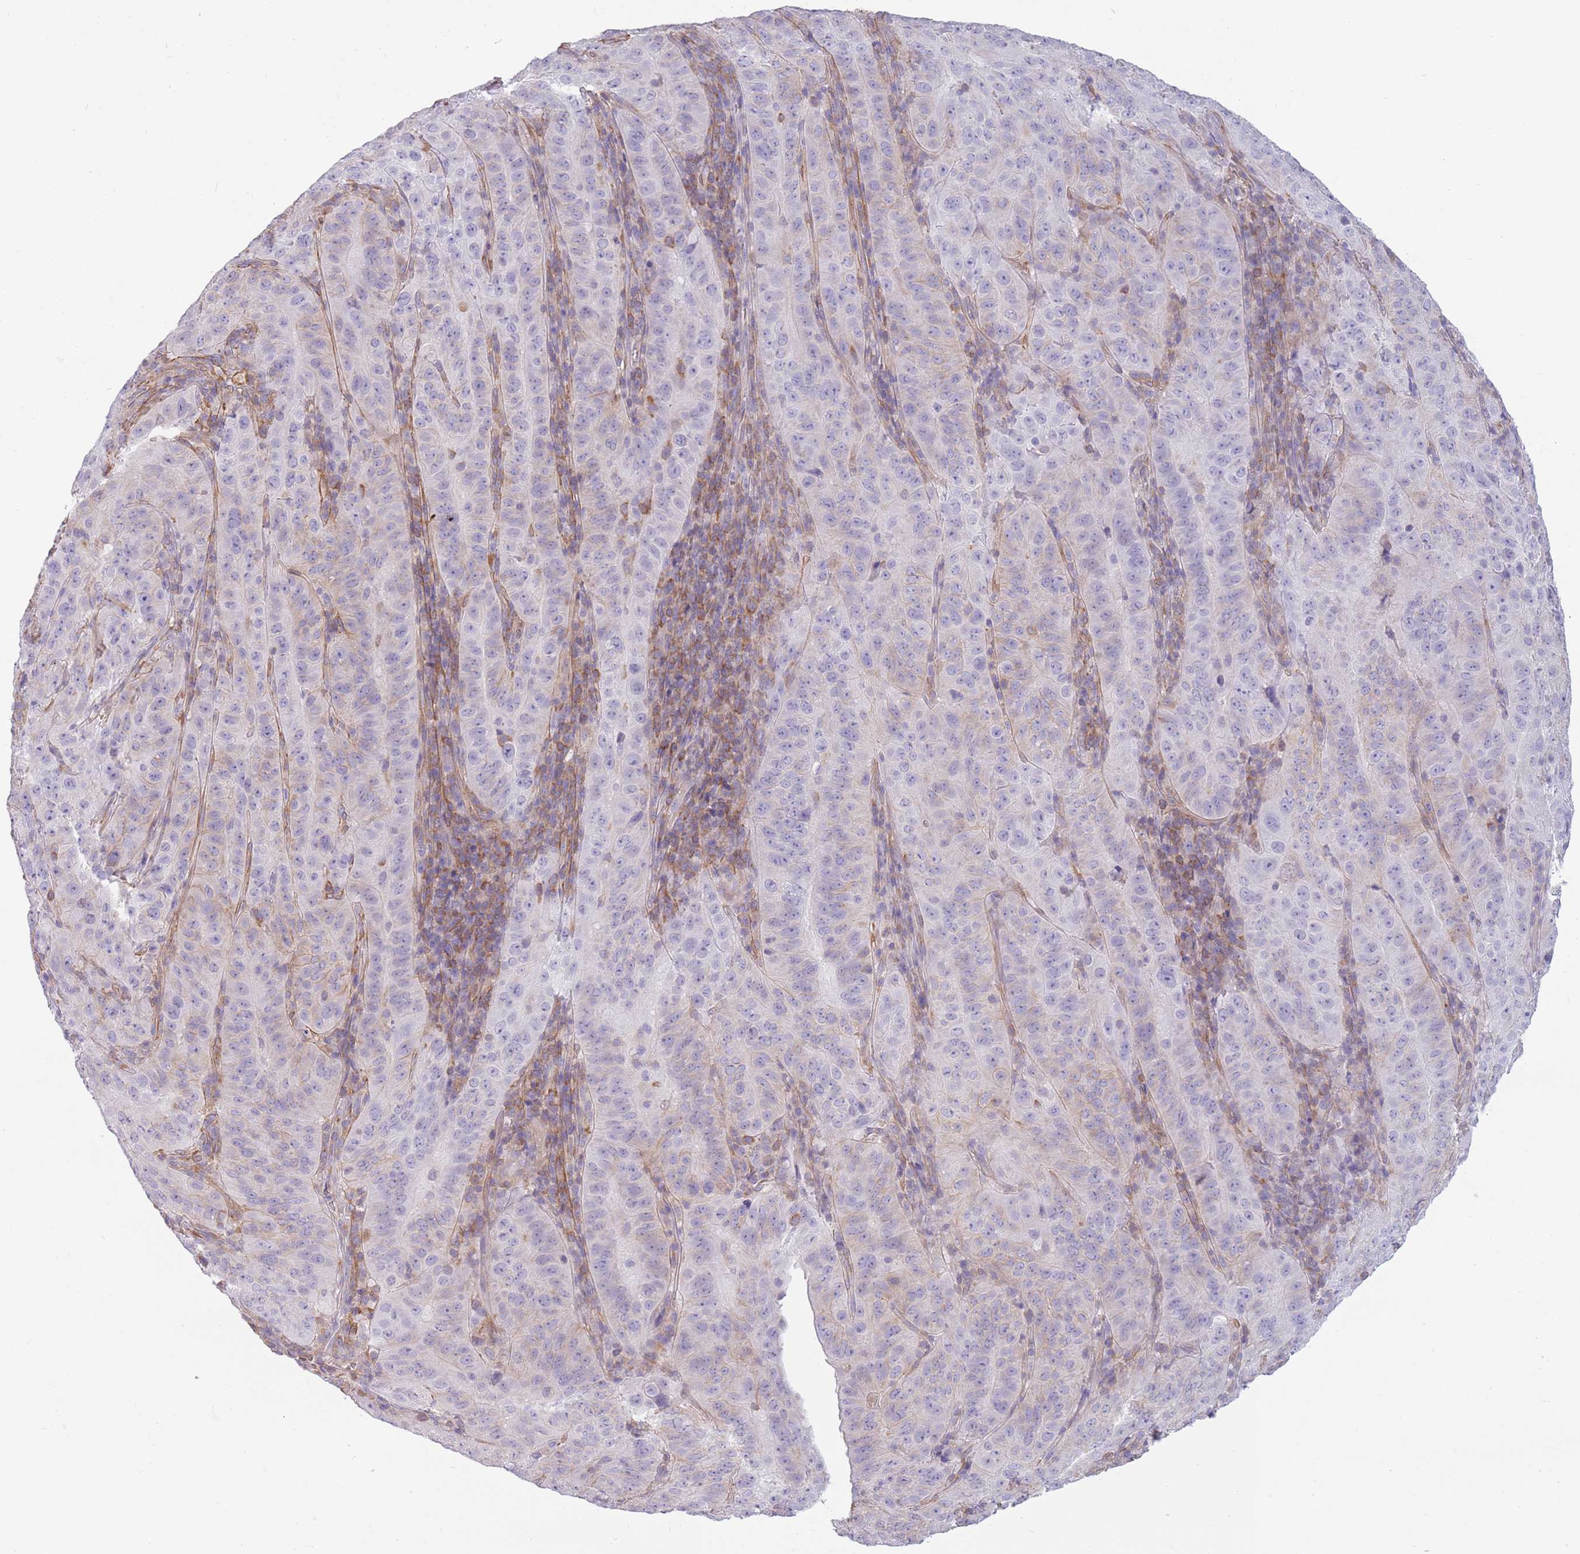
{"staining": {"intensity": "negative", "quantity": "none", "location": "none"}, "tissue": "pancreatic cancer", "cell_type": "Tumor cells", "image_type": "cancer", "snomed": [{"axis": "morphology", "description": "Adenocarcinoma, NOS"}, {"axis": "topography", "description": "Pancreas"}], "caption": "This micrograph is of pancreatic cancer (adenocarcinoma) stained with immunohistochemistry to label a protein in brown with the nuclei are counter-stained blue. There is no expression in tumor cells.", "gene": "ADD1", "patient": {"sex": "male", "age": 63}}